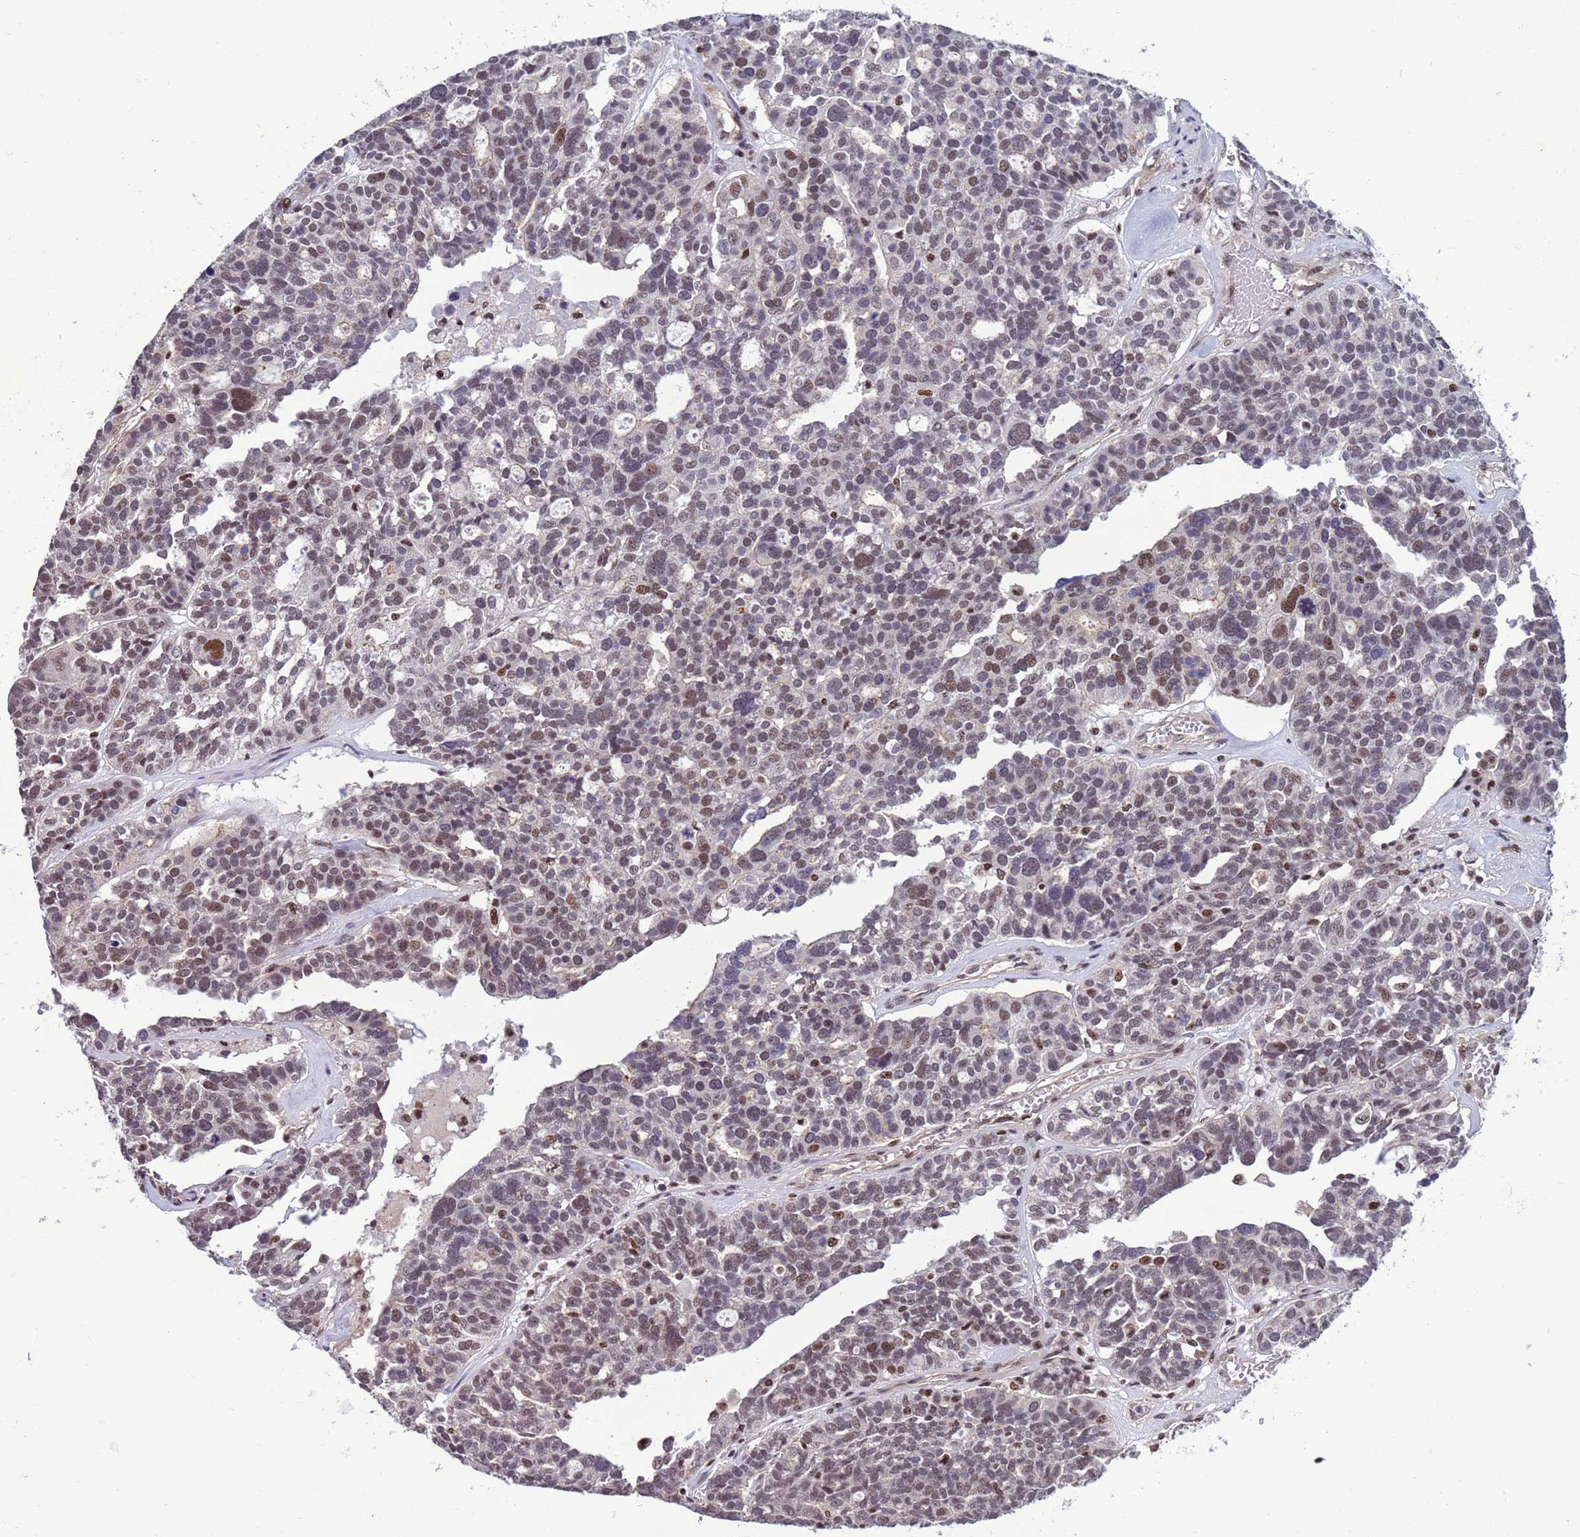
{"staining": {"intensity": "moderate", "quantity": "25%-75%", "location": "nuclear"}, "tissue": "ovarian cancer", "cell_type": "Tumor cells", "image_type": "cancer", "snomed": [{"axis": "morphology", "description": "Cystadenocarcinoma, serous, NOS"}, {"axis": "topography", "description": "Ovary"}], "caption": "Immunohistochemical staining of human ovarian cancer (serous cystadenocarcinoma) exhibits moderate nuclear protein expression in approximately 25%-75% of tumor cells.", "gene": "NSL1", "patient": {"sex": "female", "age": 59}}